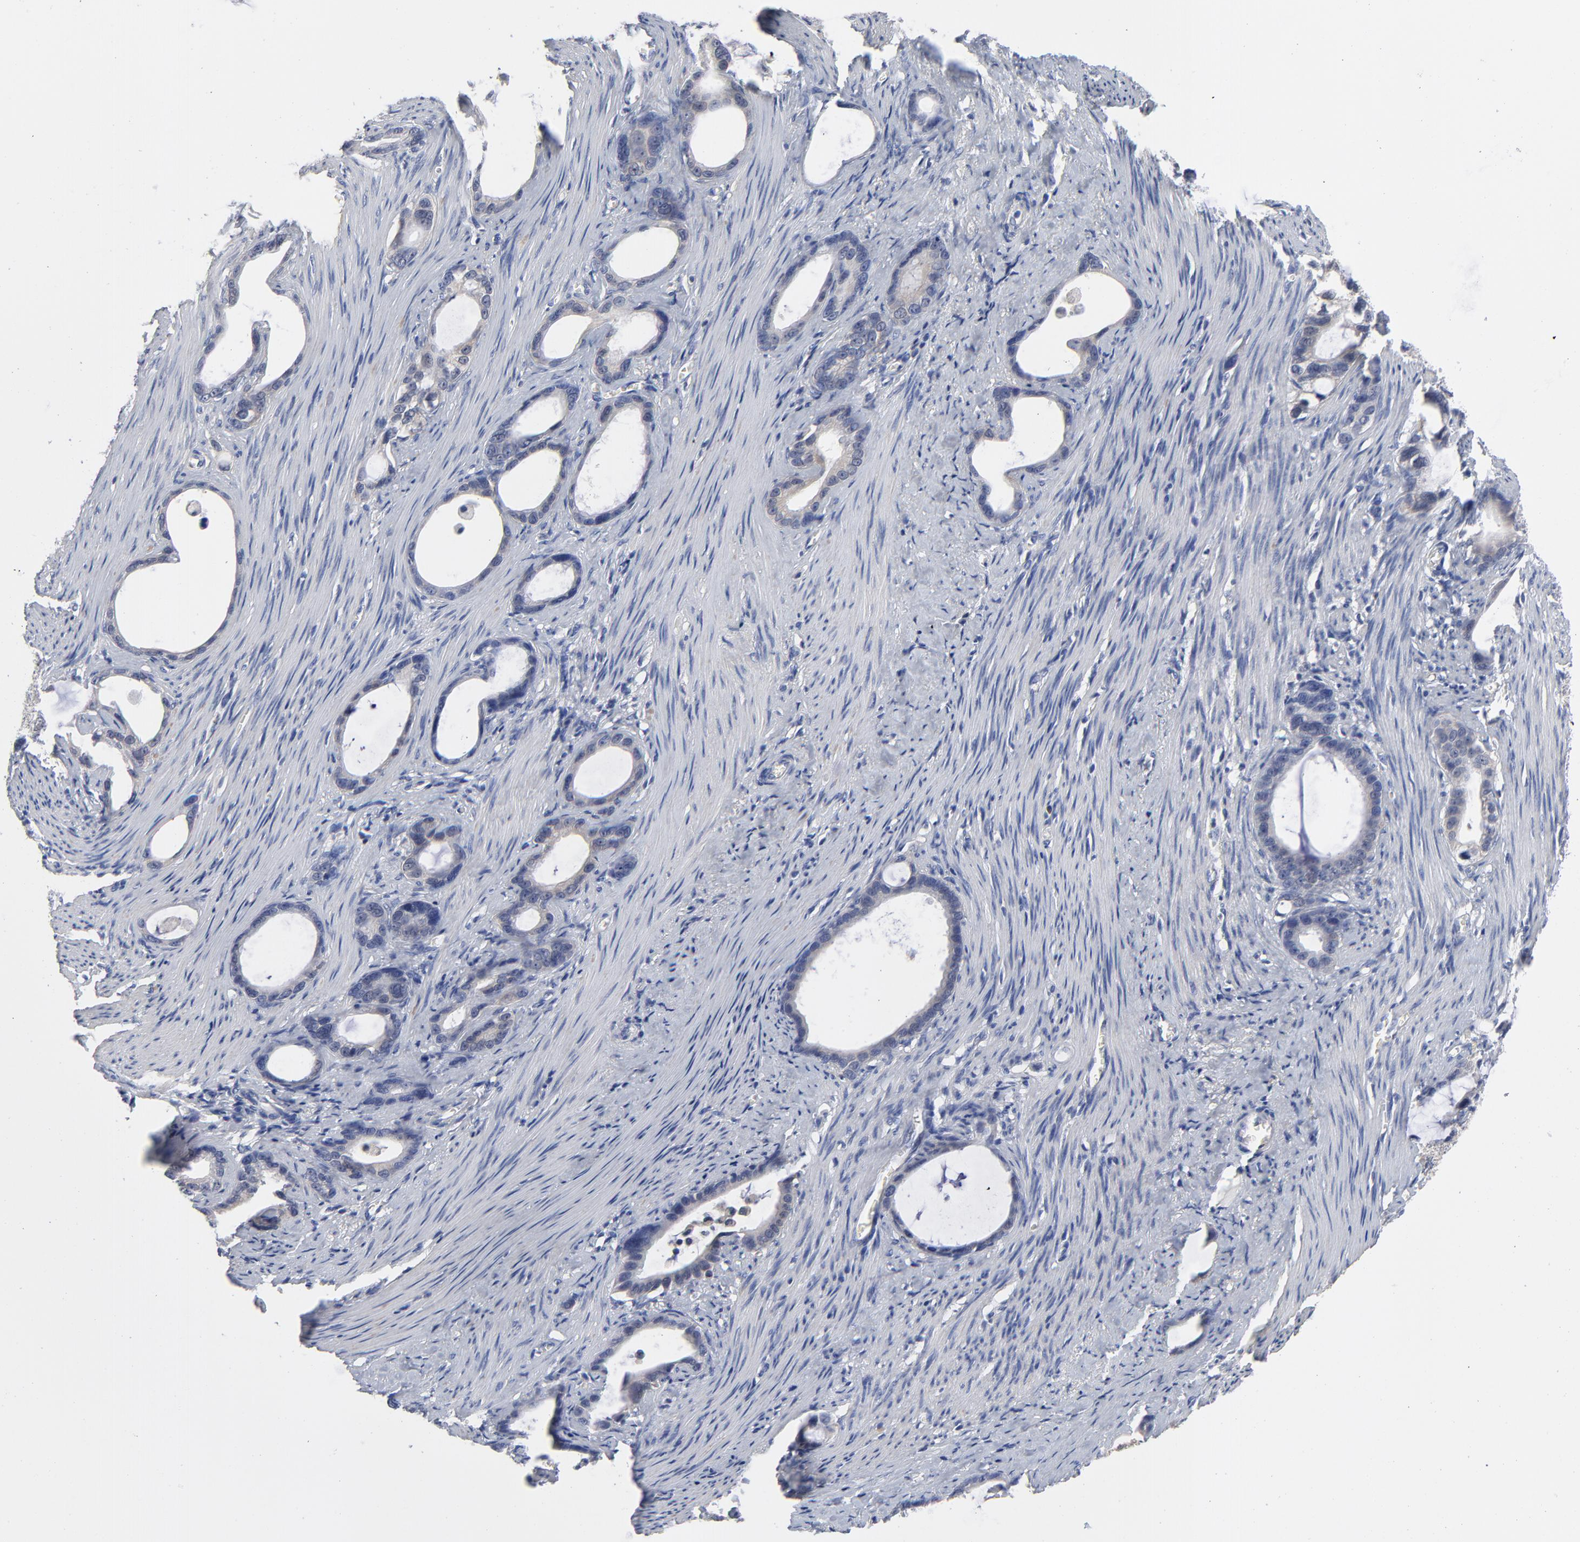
{"staining": {"intensity": "negative", "quantity": "none", "location": "none"}, "tissue": "stomach cancer", "cell_type": "Tumor cells", "image_type": "cancer", "snomed": [{"axis": "morphology", "description": "Adenocarcinoma, NOS"}, {"axis": "topography", "description": "Stomach"}], "caption": "DAB (3,3'-diaminobenzidine) immunohistochemical staining of stomach adenocarcinoma demonstrates no significant expression in tumor cells.", "gene": "CAB39L", "patient": {"sex": "female", "age": 75}}